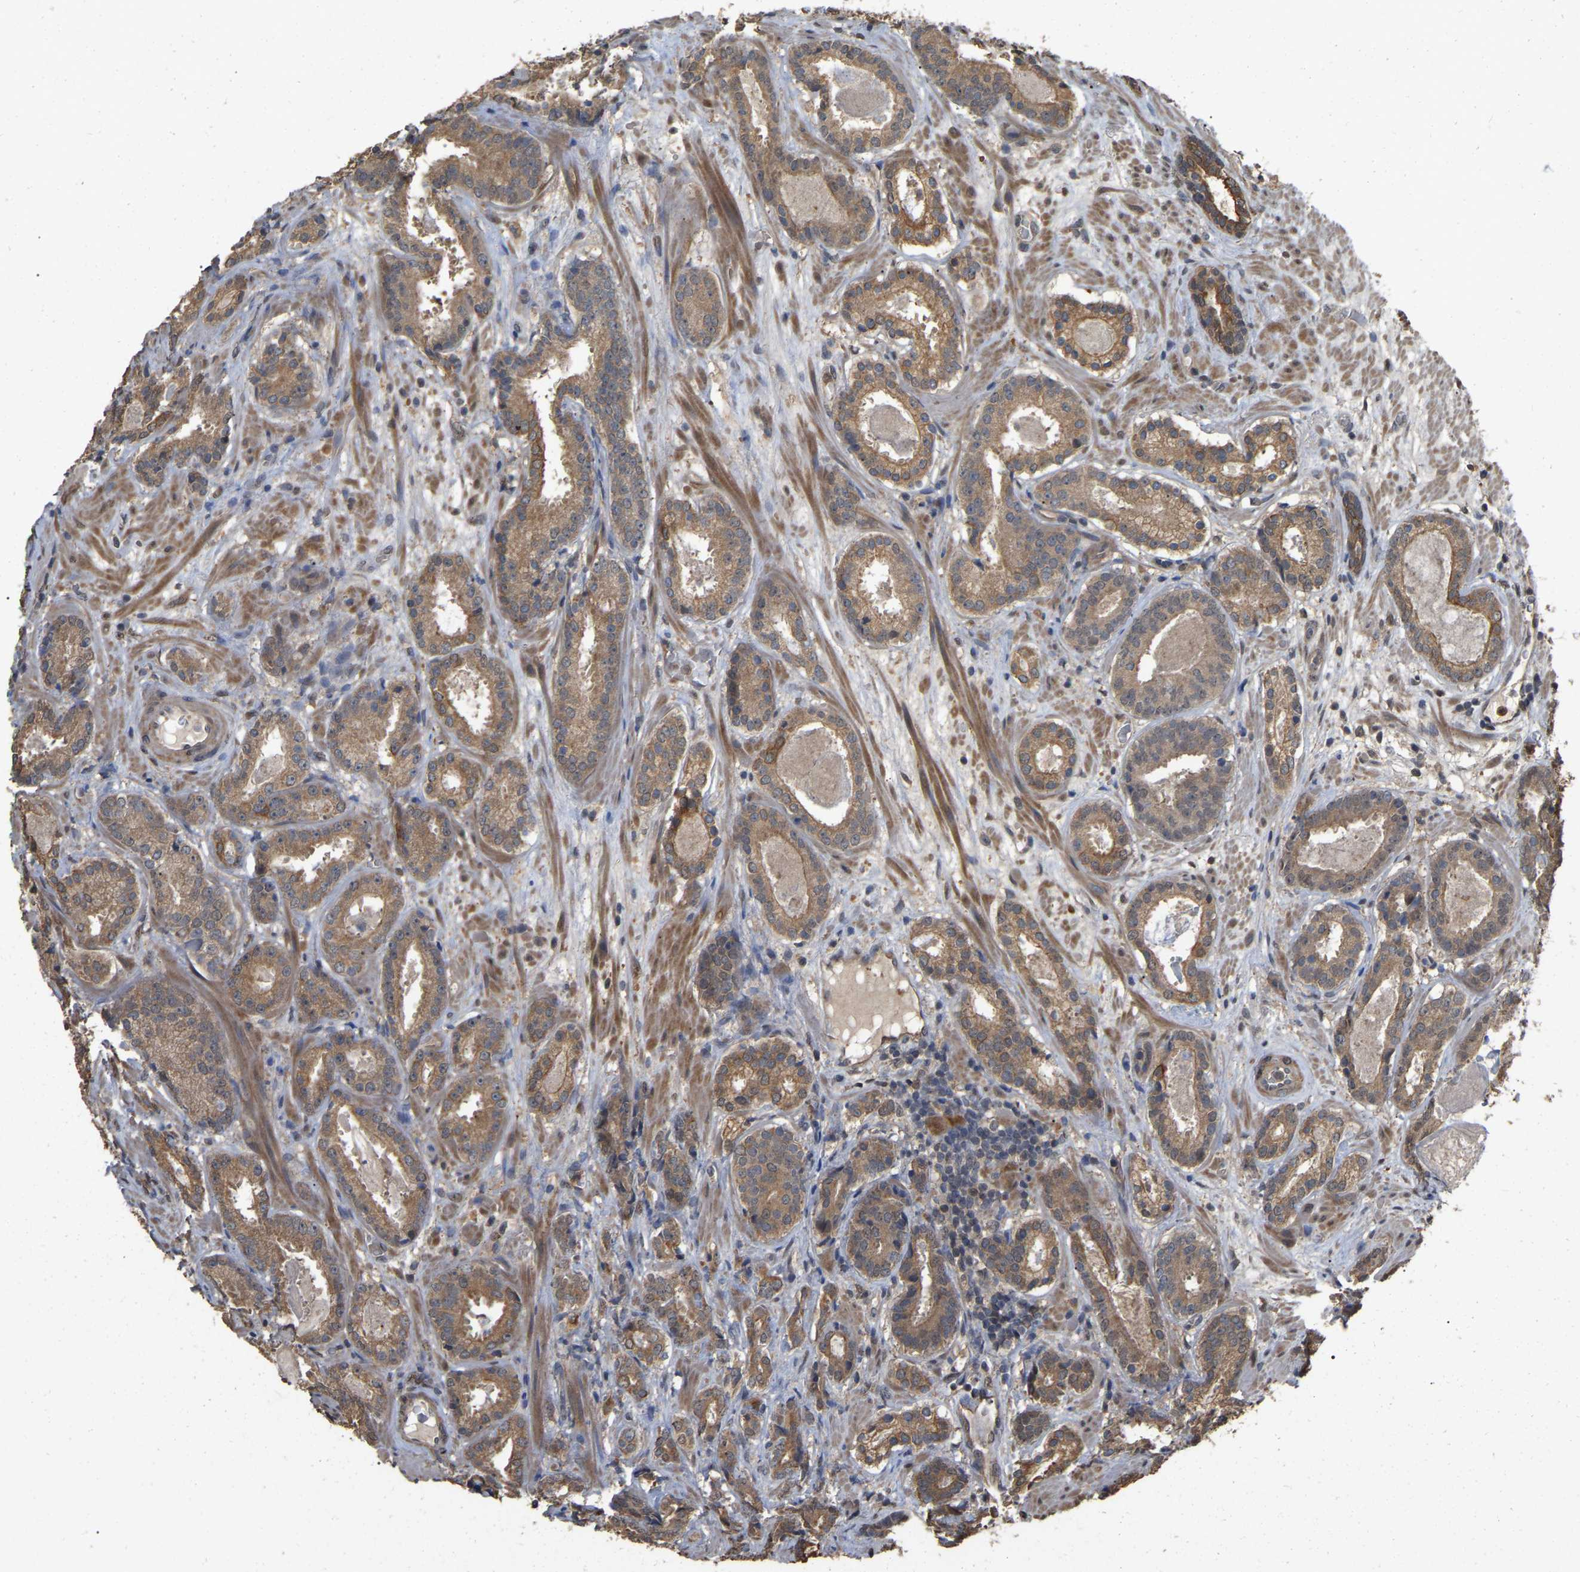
{"staining": {"intensity": "moderate", "quantity": ">75%", "location": "cytoplasmic/membranous"}, "tissue": "prostate cancer", "cell_type": "Tumor cells", "image_type": "cancer", "snomed": [{"axis": "morphology", "description": "Adenocarcinoma, Low grade"}, {"axis": "topography", "description": "Prostate"}], "caption": "DAB immunohistochemical staining of adenocarcinoma (low-grade) (prostate) displays moderate cytoplasmic/membranous protein expression in about >75% of tumor cells. (DAB (3,3'-diaminobenzidine) IHC with brightfield microscopy, high magnification).", "gene": "FAM219A", "patient": {"sex": "male", "age": 69}}